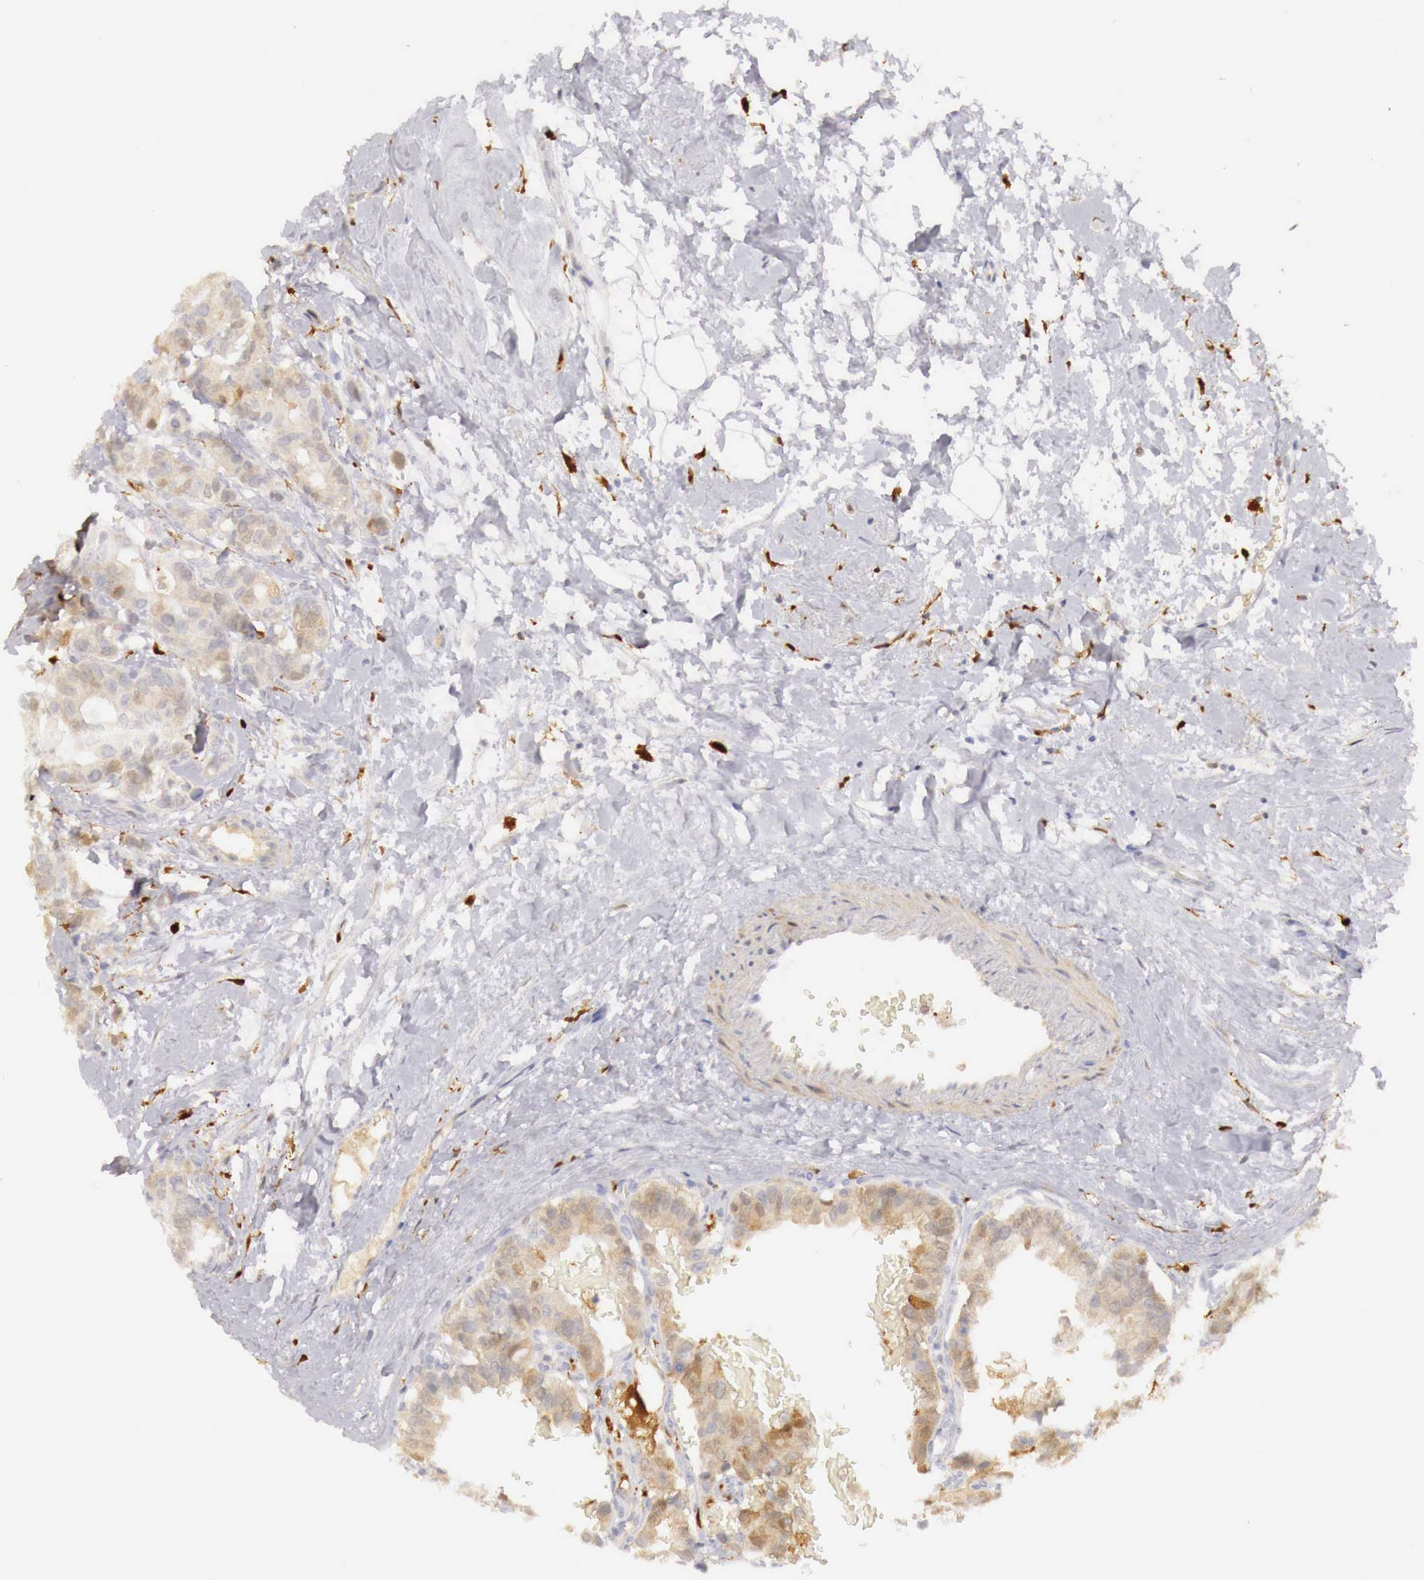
{"staining": {"intensity": "weak", "quantity": "25%-75%", "location": "cytoplasmic/membranous"}, "tissue": "breast cancer", "cell_type": "Tumor cells", "image_type": "cancer", "snomed": [{"axis": "morphology", "description": "Duct carcinoma"}, {"axis": "topography", "description": "Breast"}], "caption": "Weak cytoplasmic/membranous staining is present in approximately 25%-75% of tumor cells in infiltrating ductal carcinoma (breast).", "gene": "RENBP", "patient": {"sex": "female", "age": 69}}